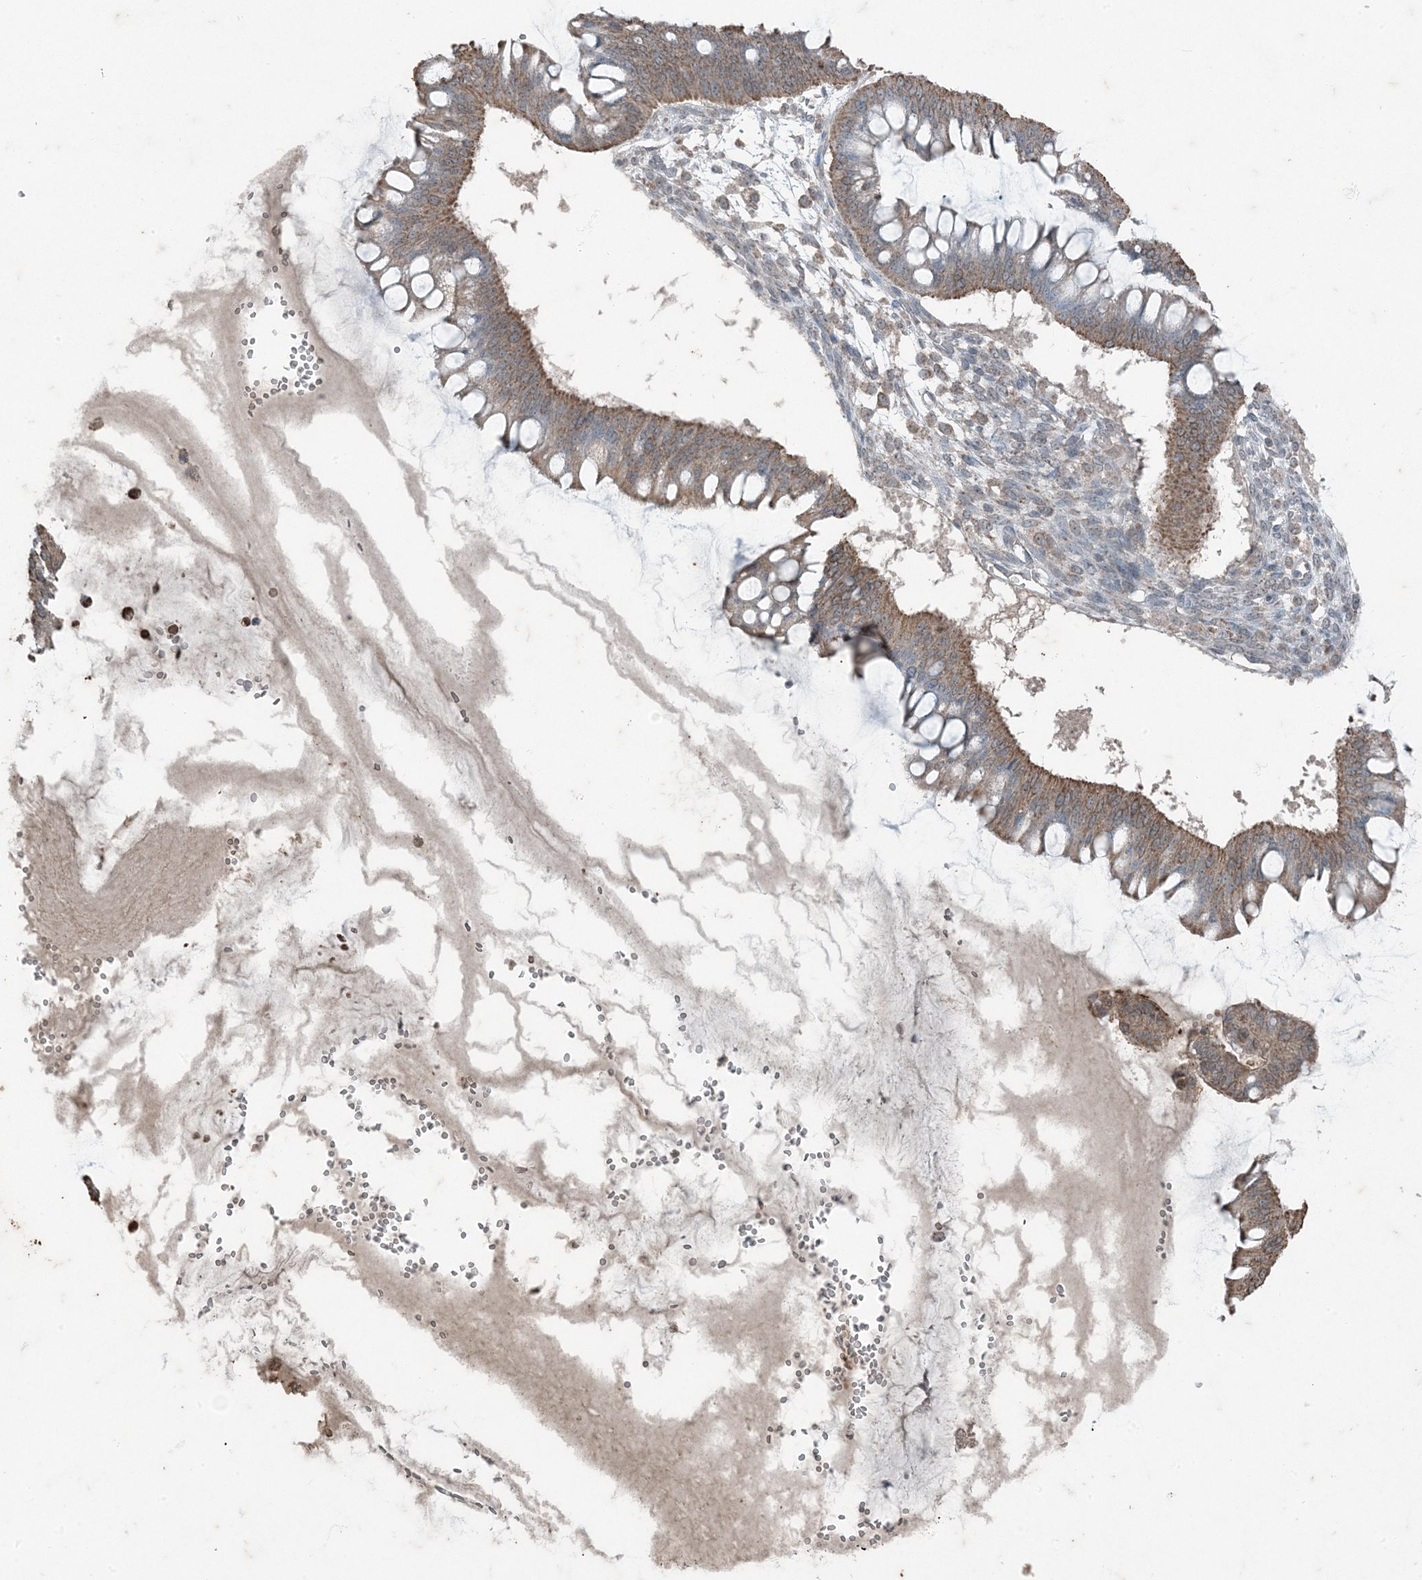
{"staining": {"intensity": "moderate", "quantity": ">75%", "location": "cytoplasmic/membranous"}, "tissue": "ovarian cancer", "cell_type": "Tumor cells", "image_type": "cancer", "snomed": [{"axis": "morphology", "description": "Cystadenocarcinoma, mucinous, NOS"}, {"axis": "topography", "description": "Ovary"}], "caption": "Protein expression by immunohistochemistry displays moderate cytoplasmic/membranous positivity in about >75% of tumor cells in ovarian mucinous cystadenocarcinoma. The protein of interest is shown in brown color, while the nuclei are stained blue.", "gene": "GNL1", "patient": {"sex": "female", "age": 73}}